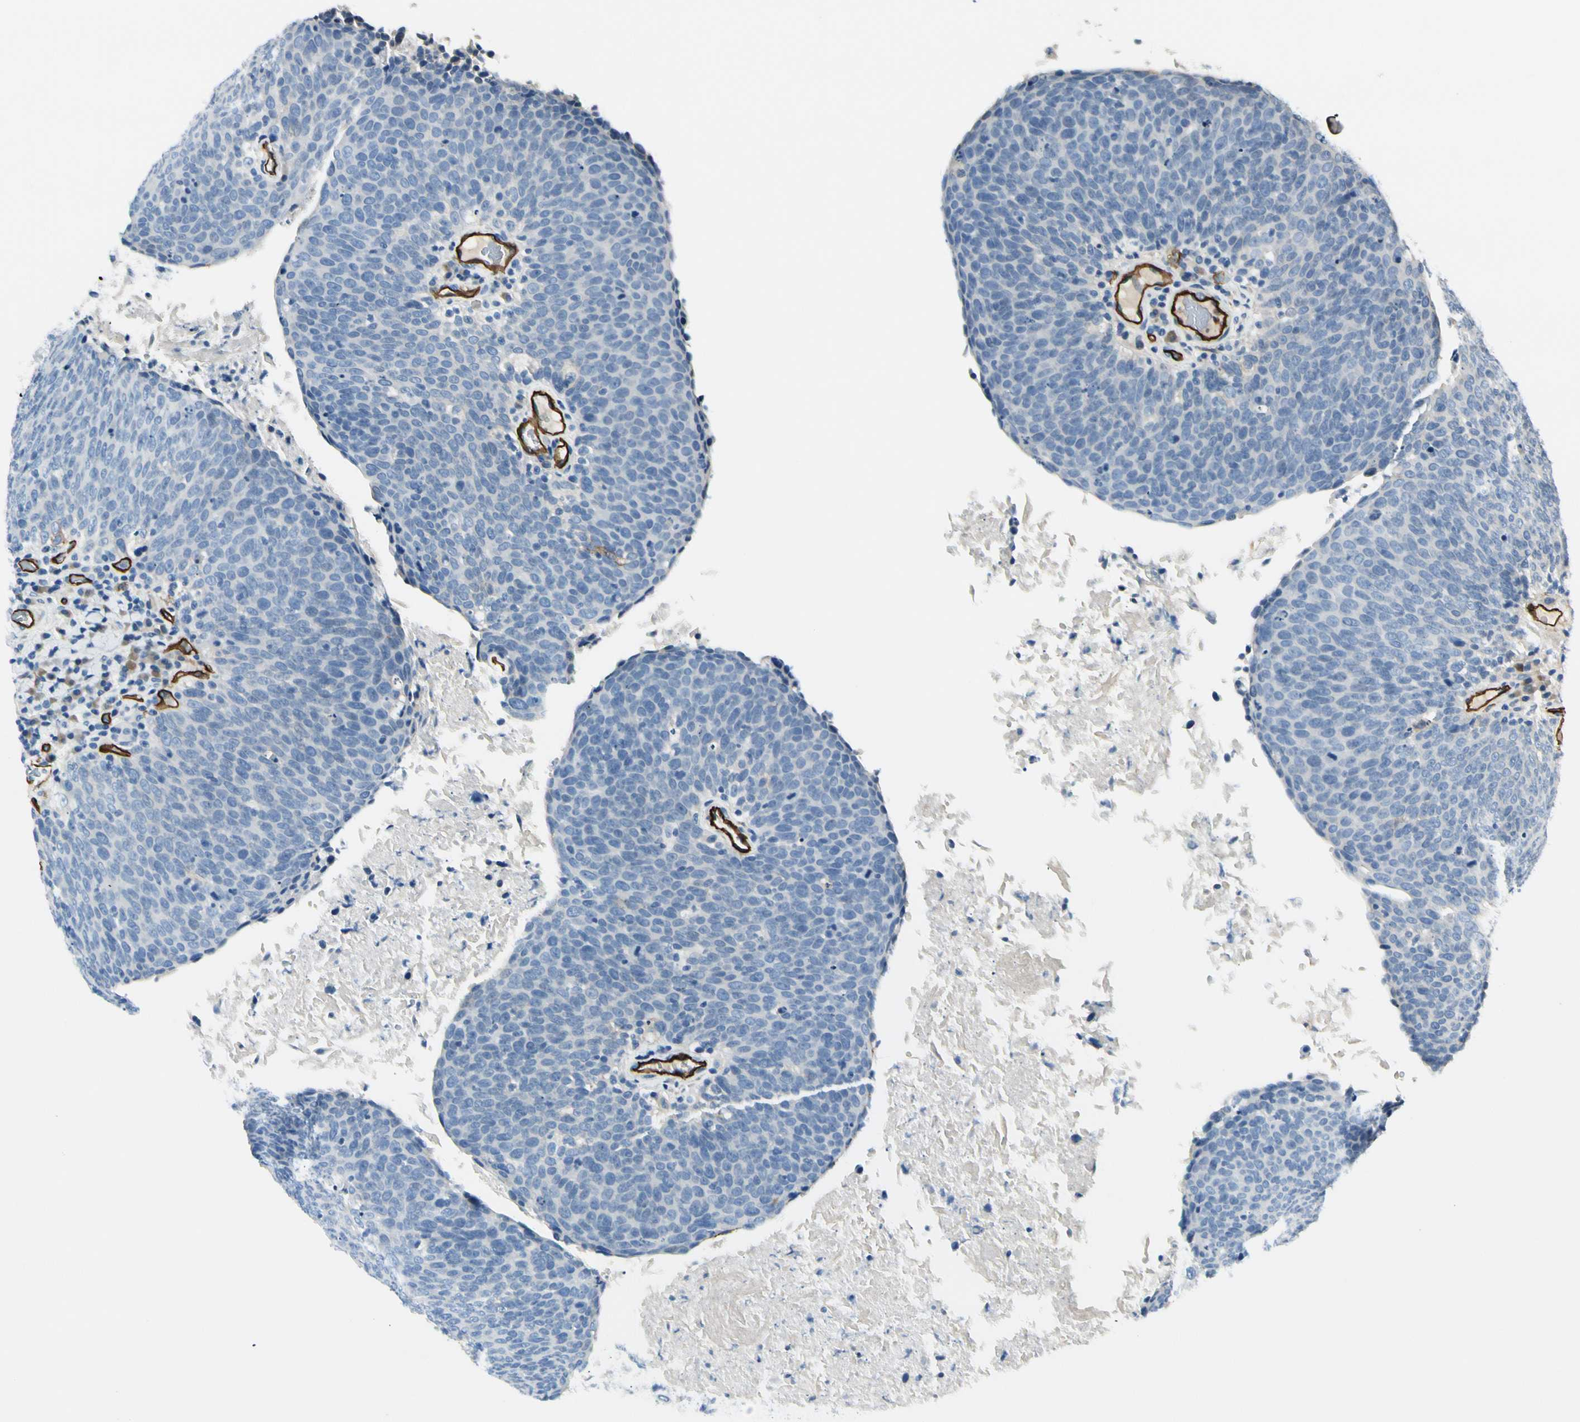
{"staining": {"intensity": "negative", "quantity": "none", "location": "none"}, "tissue": "head and neck cancer", "cell_type": "Tumor cells", "image_type": "cancer", "snomed": [{"axis": "morphology", "description": "Squamous cell carcinoma, NOS"}, {"axis": "morphology", "description": "Squamous cell carcinoma, metastatic, NOS"}, {"axis": "topography", "description": "Lymph node"}, {"axis": "topography", "description": "Head-Neck"}], "caption": "The IHC micrograph has no significant positivity in tumor cells of head and neck squamous cell carcinoma tissue.", "gene": "CD93", "patient": {"sex": "male", "age": 62}}